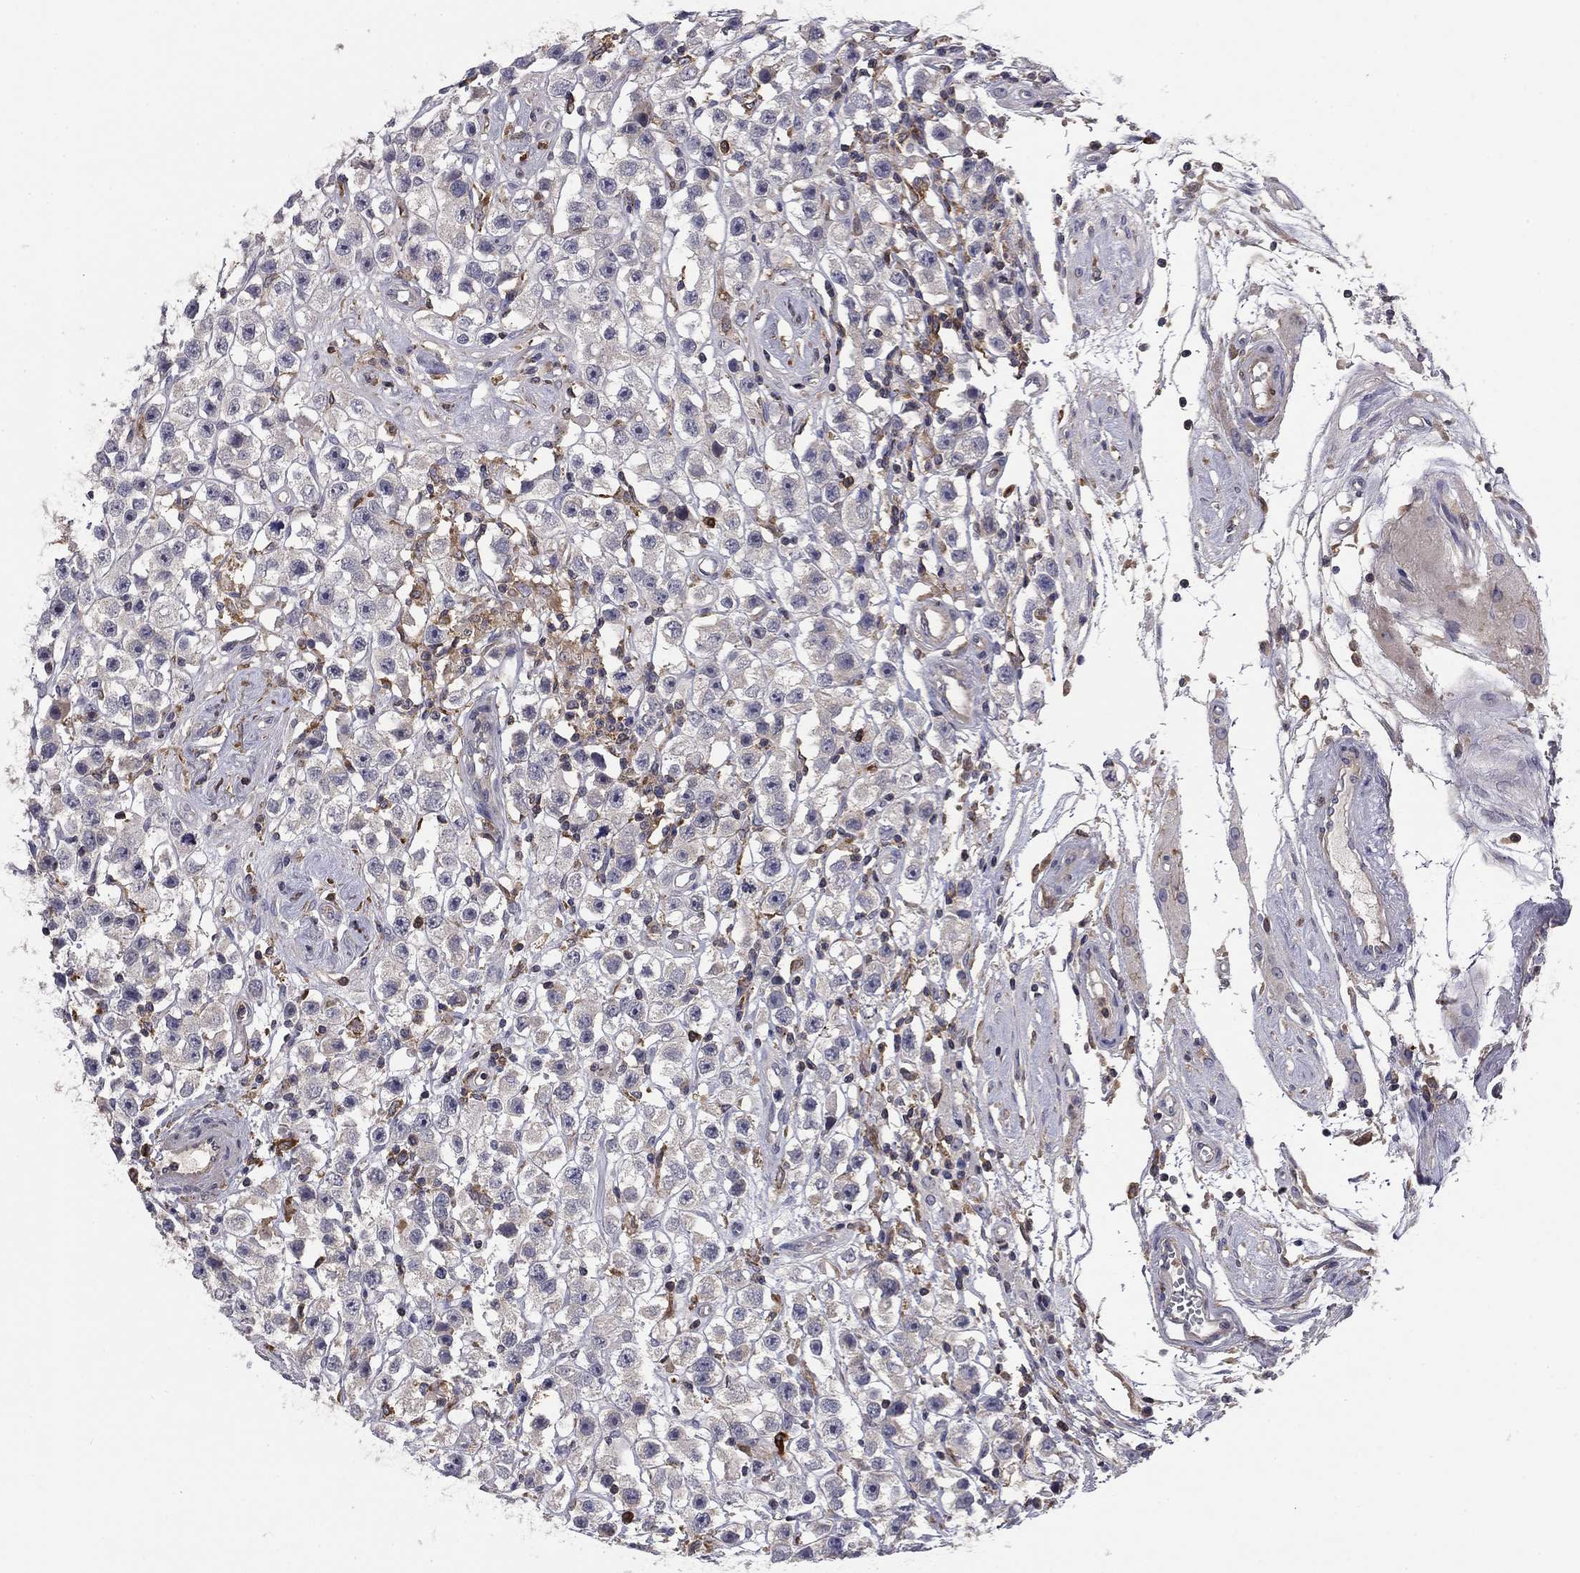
{"staining": {"intensity": "negative", "quantity": "none", "location": "none"}, "tissue": "testis cancer", "cell_type": "Tumor cells", "image_type": "cancer", "snomed": [{"axis": "morphology", "description": "Seminoma, NOS"}, {"axis": "topography", "description": "Testis"}], "caption": "An immunohistochemistry (IHC) histopathology image of seminoma (testis) is shown. There is no staining in tumor cells of seminoma (testis). (DAB (3,3'-diaminobenzidine) immunohistochemistry (IHC) visualized using brightfield microscopy, high magnification).", "gene": "PLCB2", "patient": {"sex": "male", "age": 45}}